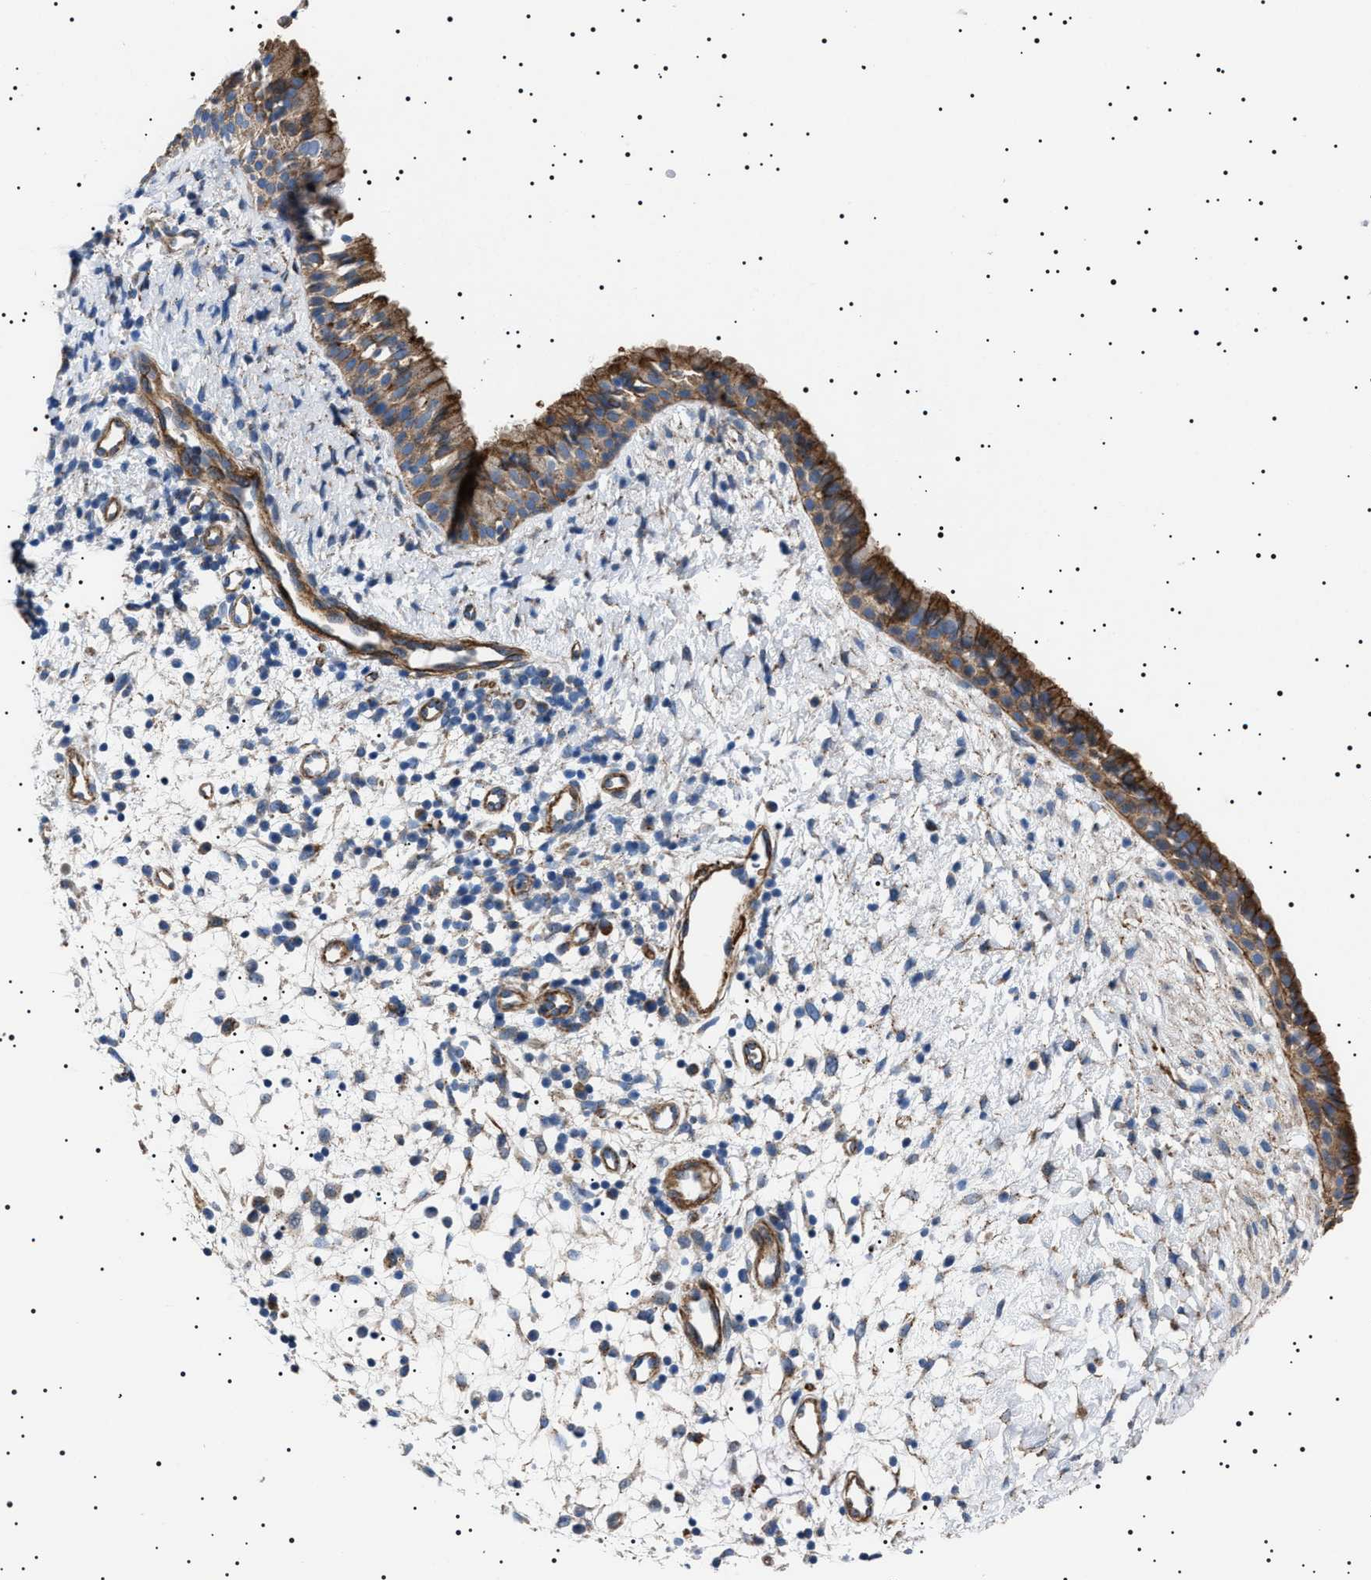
{"staining": {"intensity": "moderate", "quantity": ">75%", "location": "cytoplasmic/membranous"}, "tissue": "nasopharynx", "cell_type": "Respiratory epithelial cells", "image_type": "normal", "snomed": [{"axis": "morphology", "description": "Normal tissue, NOS"}, {"axis": "topography", "description": "Nasopharynx"}], "caption": "The histopathology image exhibits a brown stain indicating the presence of a protein in the cytoplasmic/membranous of respiratory epithelial cells in nasopharynx. (brown staining indicates protein expression, while blue staining denotes nuclei).", "gene": "NEU1", "patient": {"sex": "male", "age": 22}}